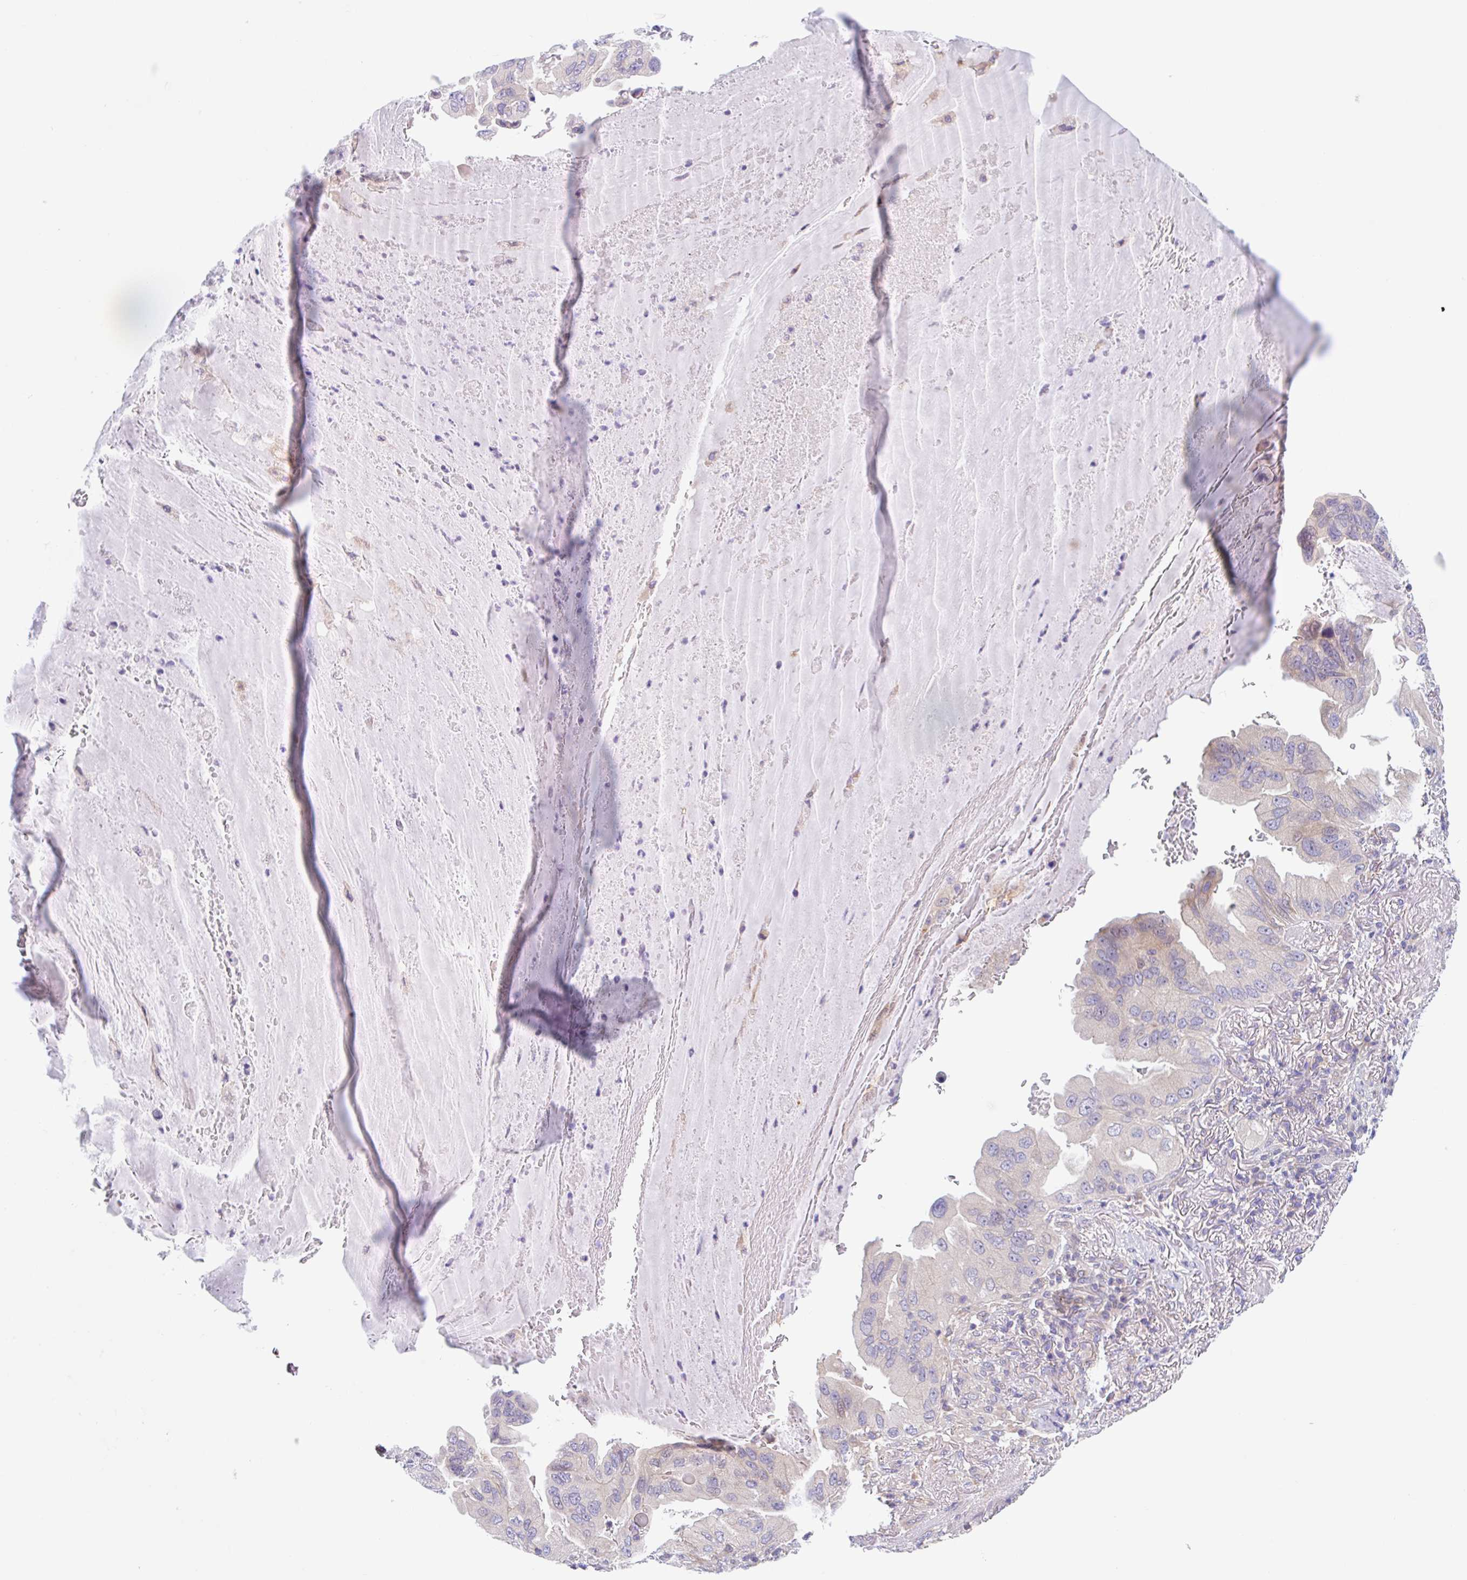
{"staining": {"intensity": "weak", "quantity": "<25%", "location": "cytoplasmic/membranous"}, "tissue": "lung cancer", "cell_type": "Tumor cells", "image_type": "cancer", "snomed": [{"axis": "morphology", "description": "Adenocarcinoma, NOS"}, {"axis": "topography", "description": "Lung"}], "caption": "High magnification brightfield microscopy of lung cancer (adenocarcinoma) stained with DAB (brown) and counterstained with hematoxylin (blue): tumor cells show no significant positivity.", "gene": "TMEM86A", "patient": {"sex": "female", "age": 69}}